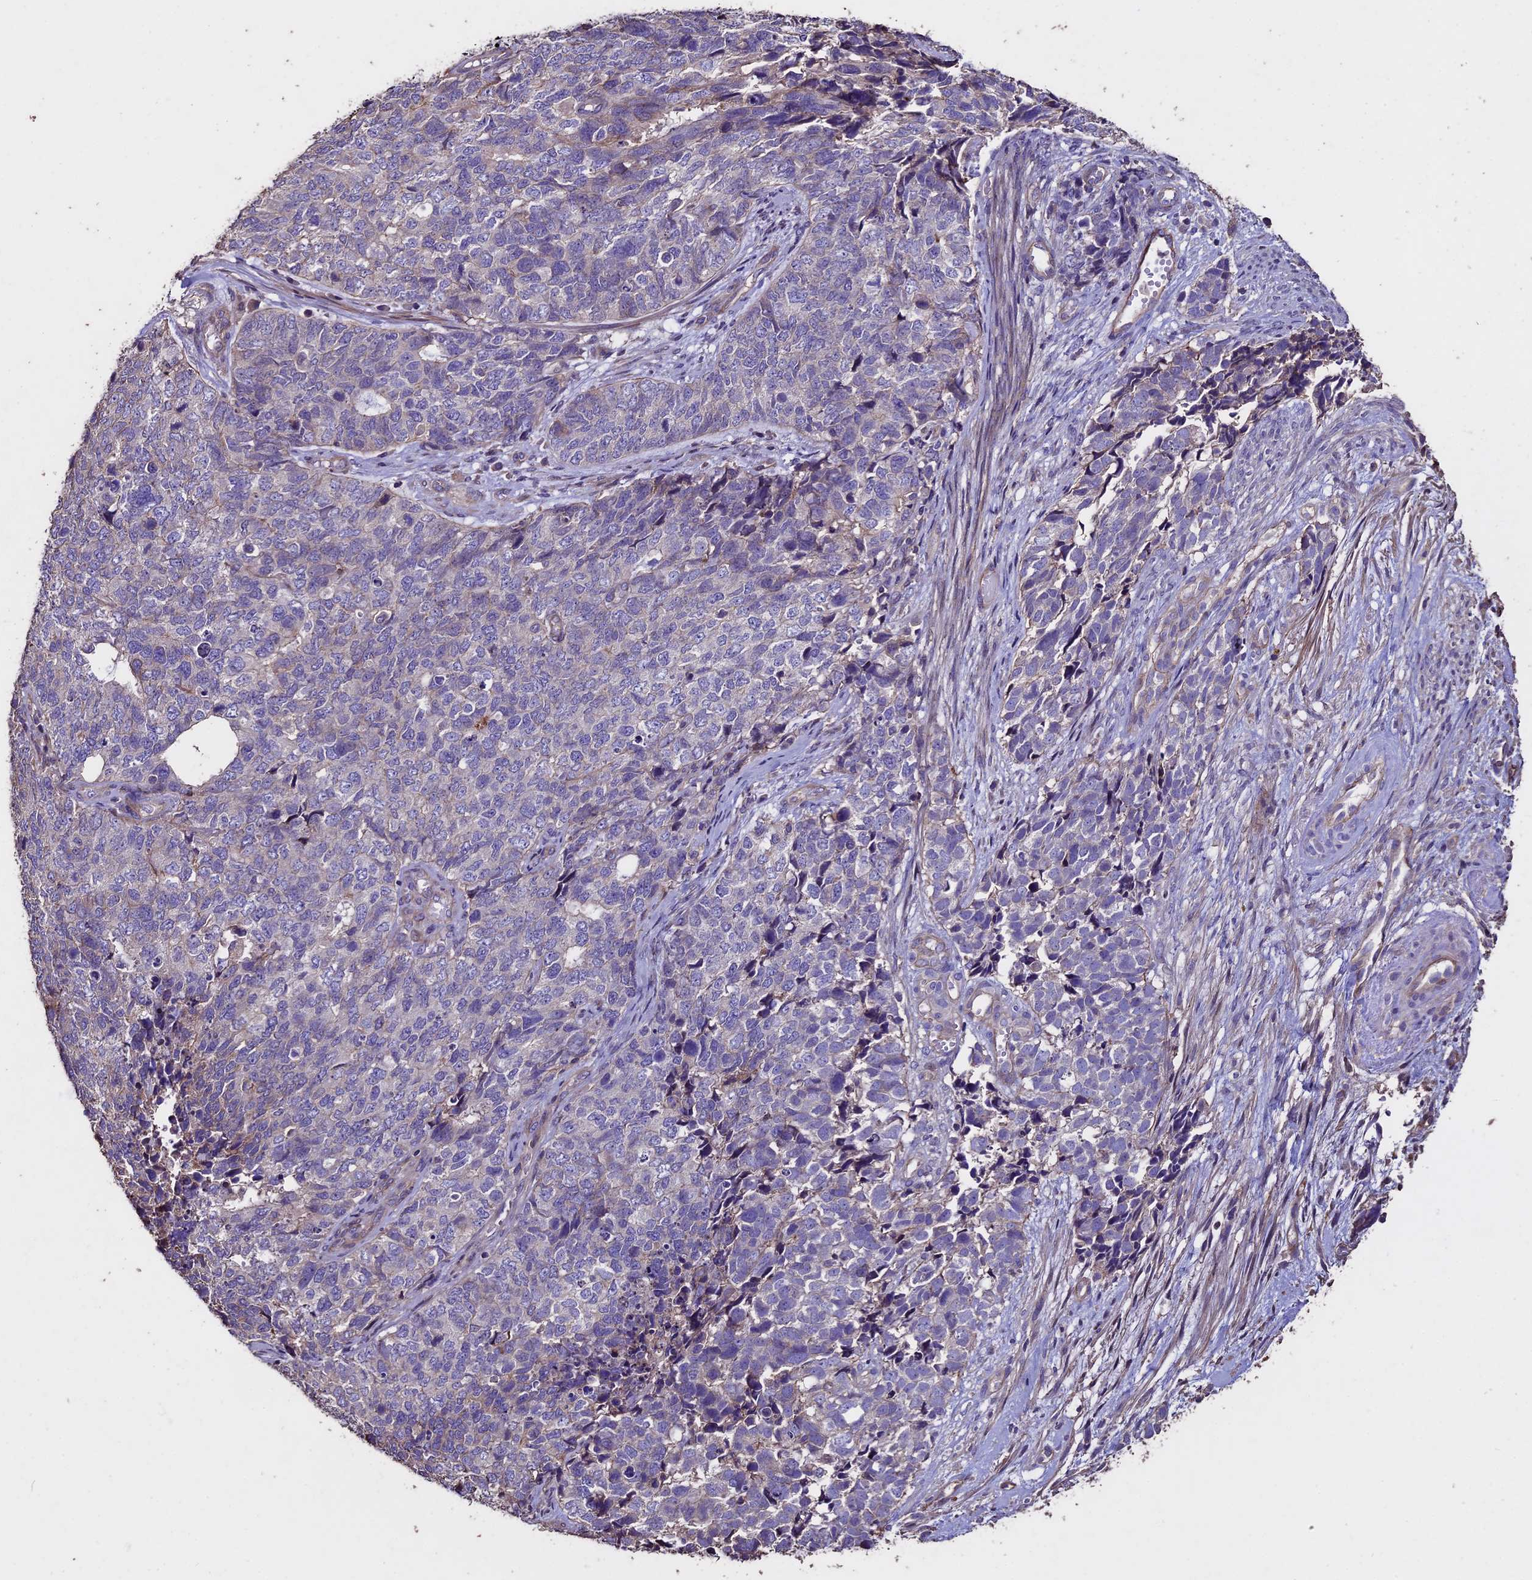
{"staining": {"intensity": "negative", "quantity": "none", "location": "none"}, "tissue": "cervical cancer", "cell_type": "Tumor cells", "image_type": "cancer", "snomed": [{"axis": "morphology", "description": "Squamous cell carcinoma, NOS"}, {"axis": "topography", "description": "Cervix"}], "caption": "This is a histopathology image of immunohistochemistry (IHC) staining of cervical cancer (squamous cell carcinoma), which shows no staining in tumor cells.", "gene": "USB1", "patient": {"sex": "female", "age": 63}}